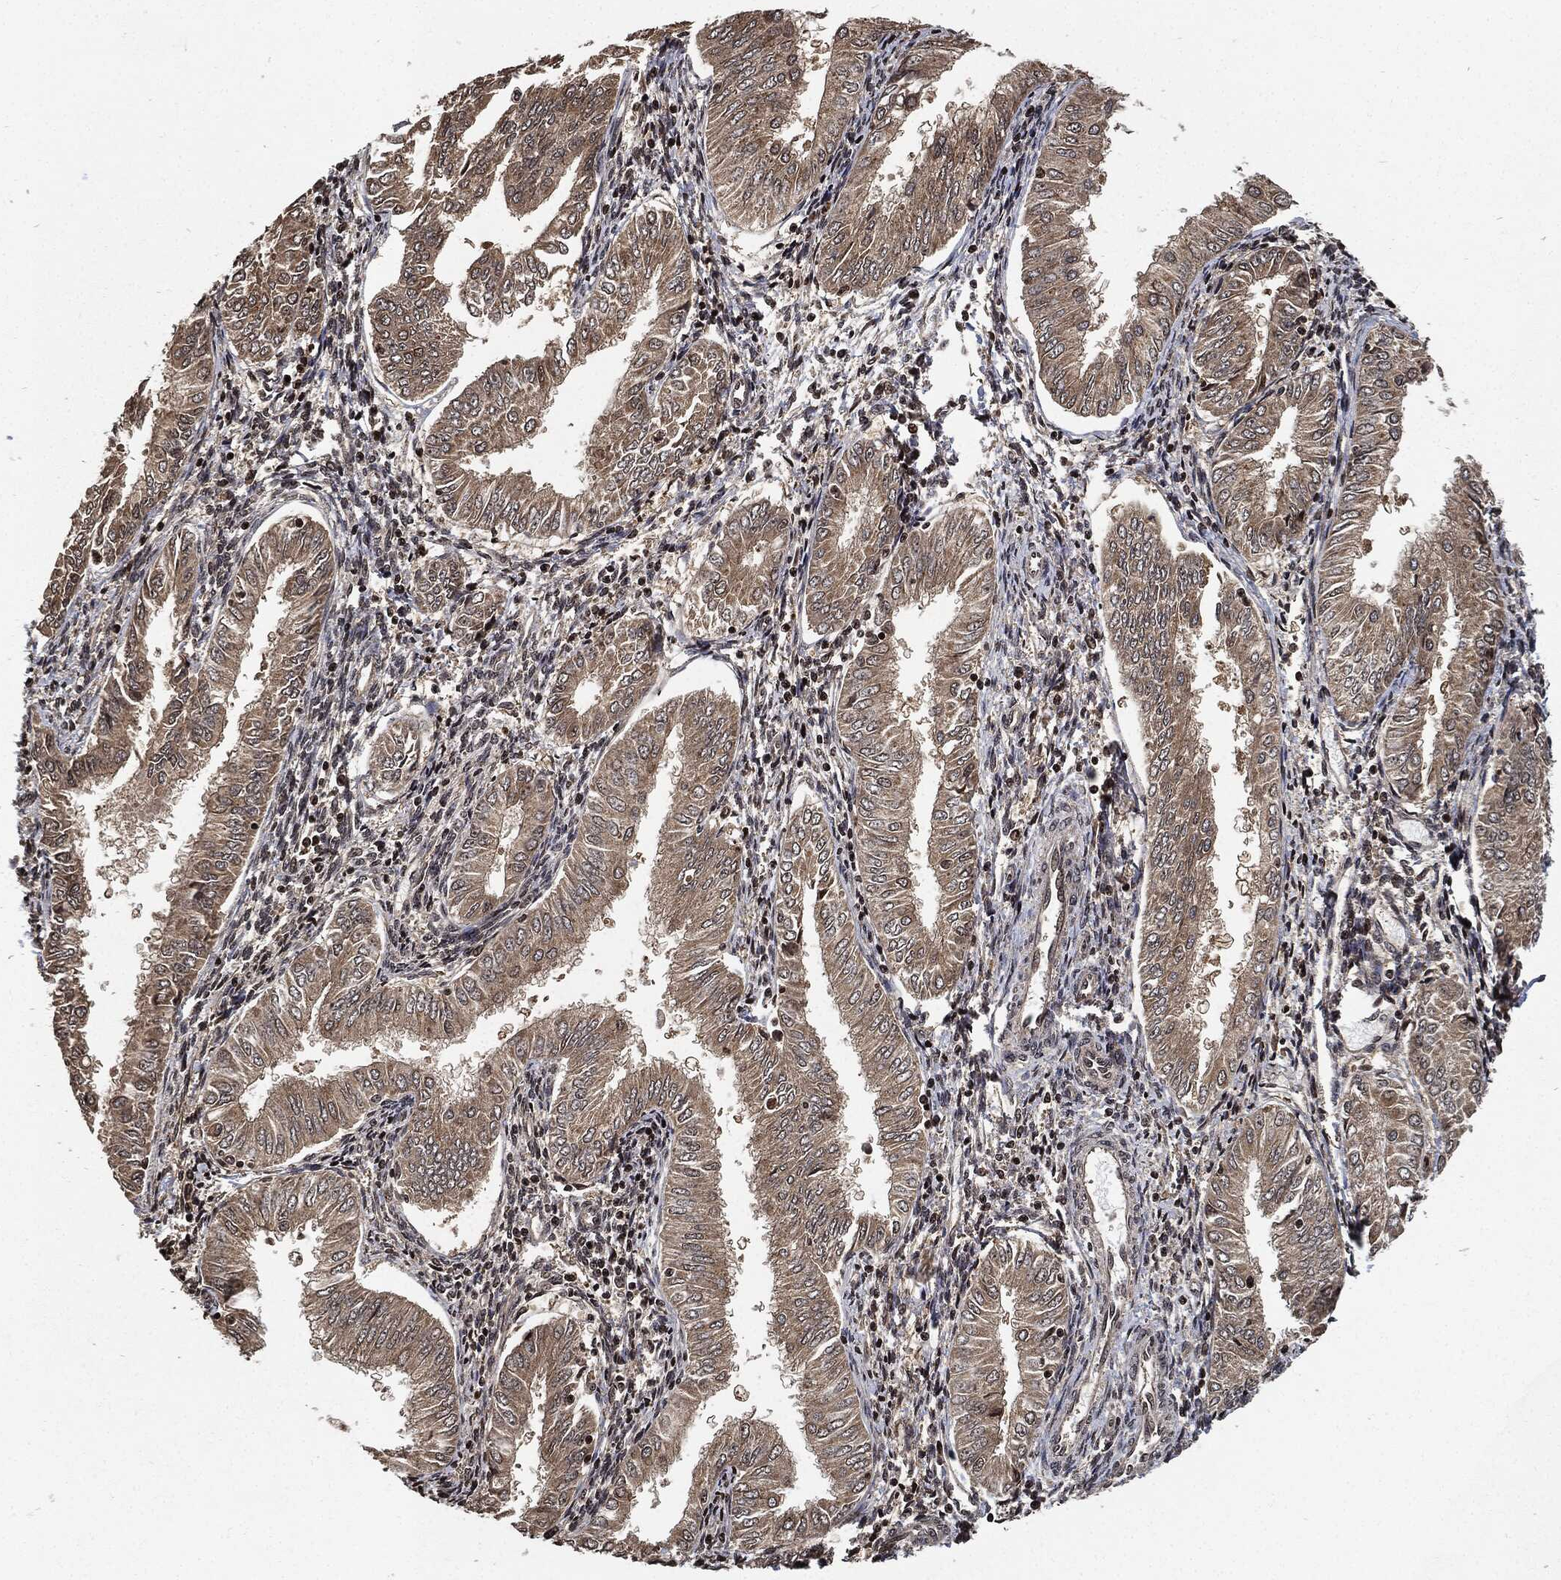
{"staining": {"intensity": "weak", "quantity": ">75%", "location": "cytoplasmic/membranous"}, "tissue": "endometrial cancer", "cell_type": "Tumor cells", "image_type": "cancer", "snomed": [{"axis": "morphology", "description": "Adenocarcinoma, NOS"}, {"axis": "topography", "description": "Endometrium"}], "caption": "This histopathology image reveals immunohistochemistry staining of endometrial adenocarcinoma, with low weak cytoplasmic/membranous positivity in approximately >75% of tumor cells.", "gene": "PDK1", "patient": {"sex": "female", "age": 53}}